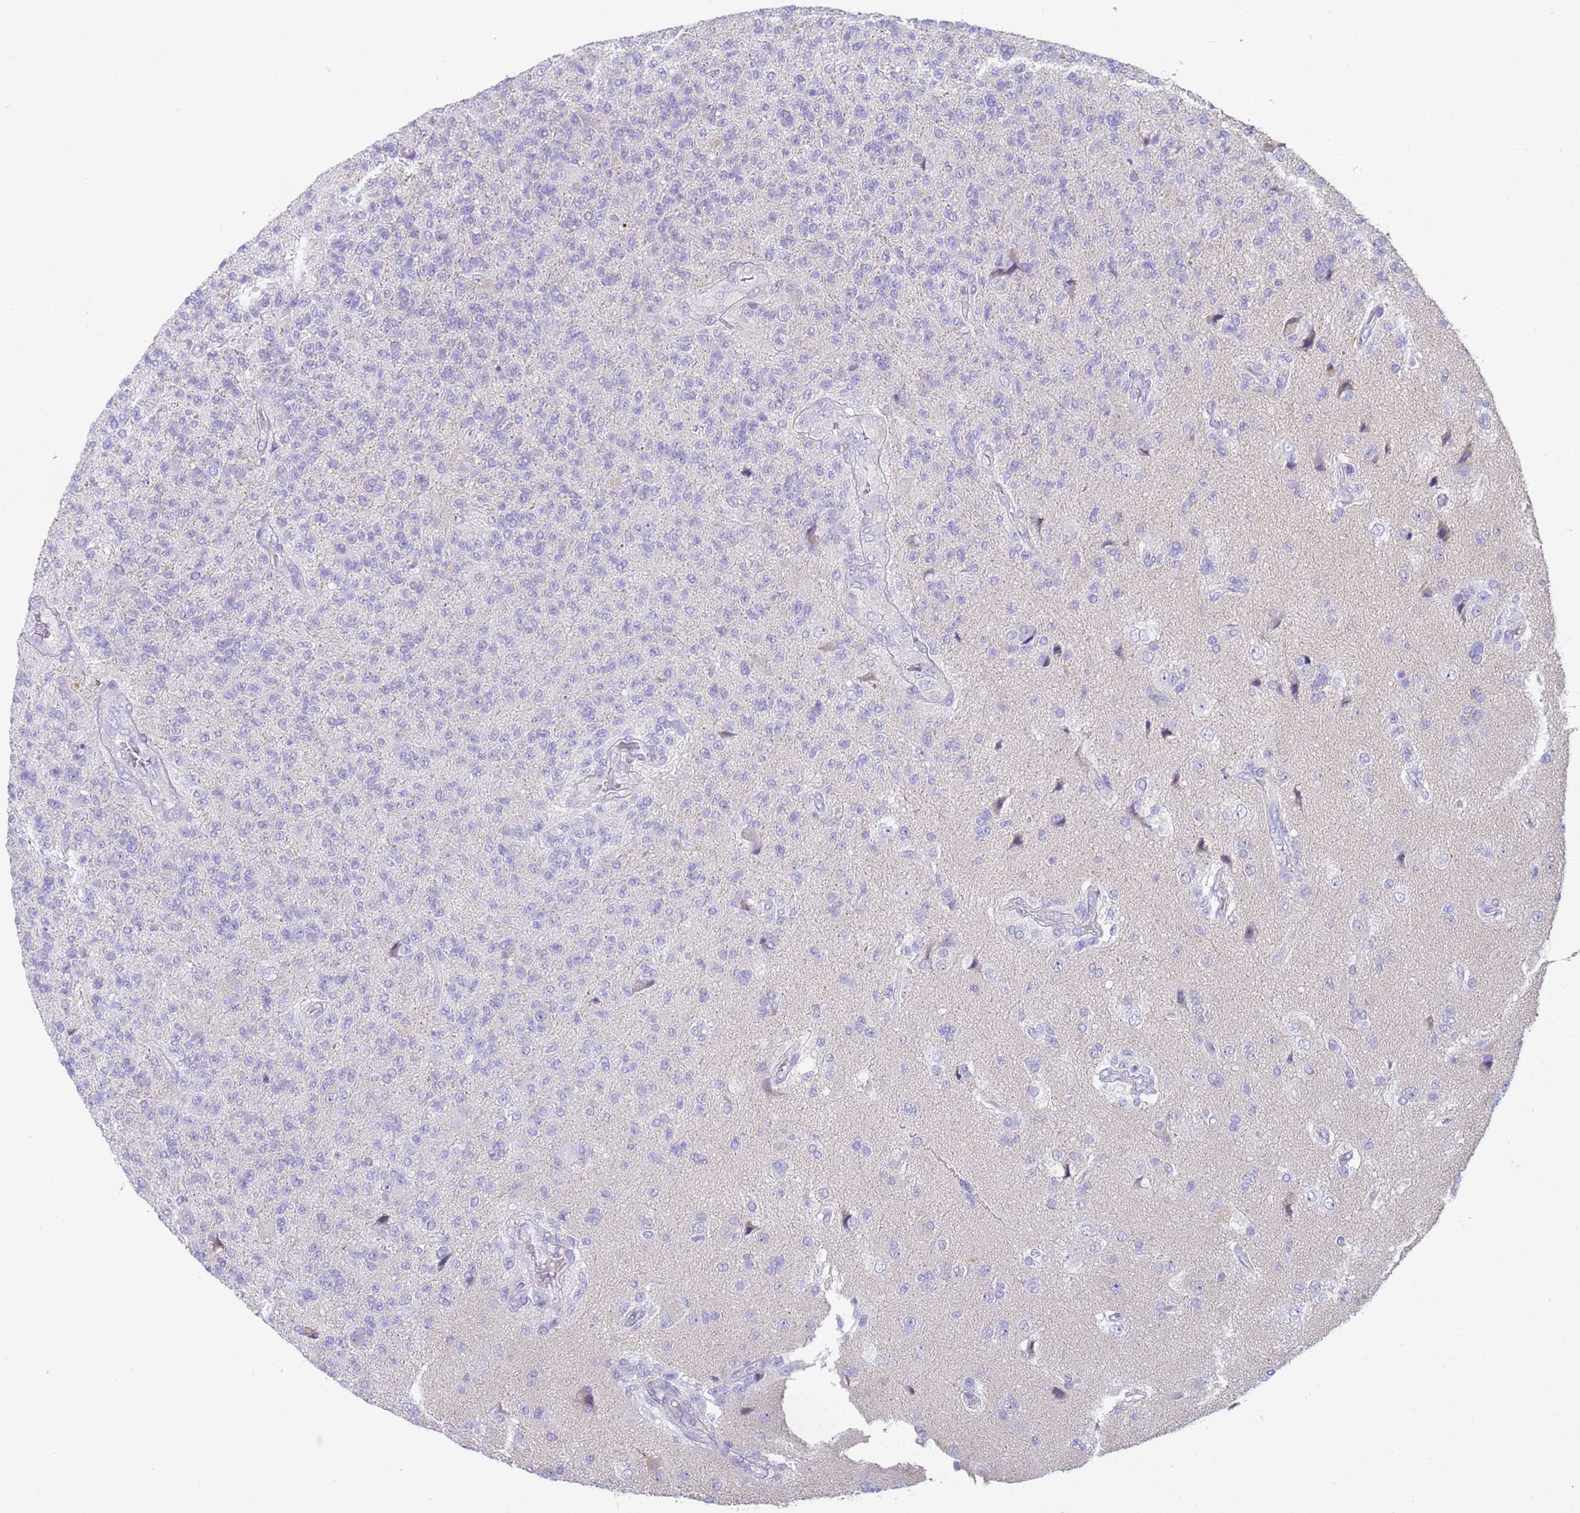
{"staining": {"intensity": "negative", "quantity": "none", "location": "none"}, "tissue": "glioma", "cell_type": "Tumor cells", "image_type": "cancer", "snomed": [{"axis": "morphology", "description": "Glioma, malignant, High grade"}, {"axis": "topography", "description": "Brain"}], "caption": "The immunohistochemistry (IHC) histopathology image has no significant staining in tumor cells of glioma tissue.", "gene": "CR1", "patient": {"sex": "male", "age": 56}}